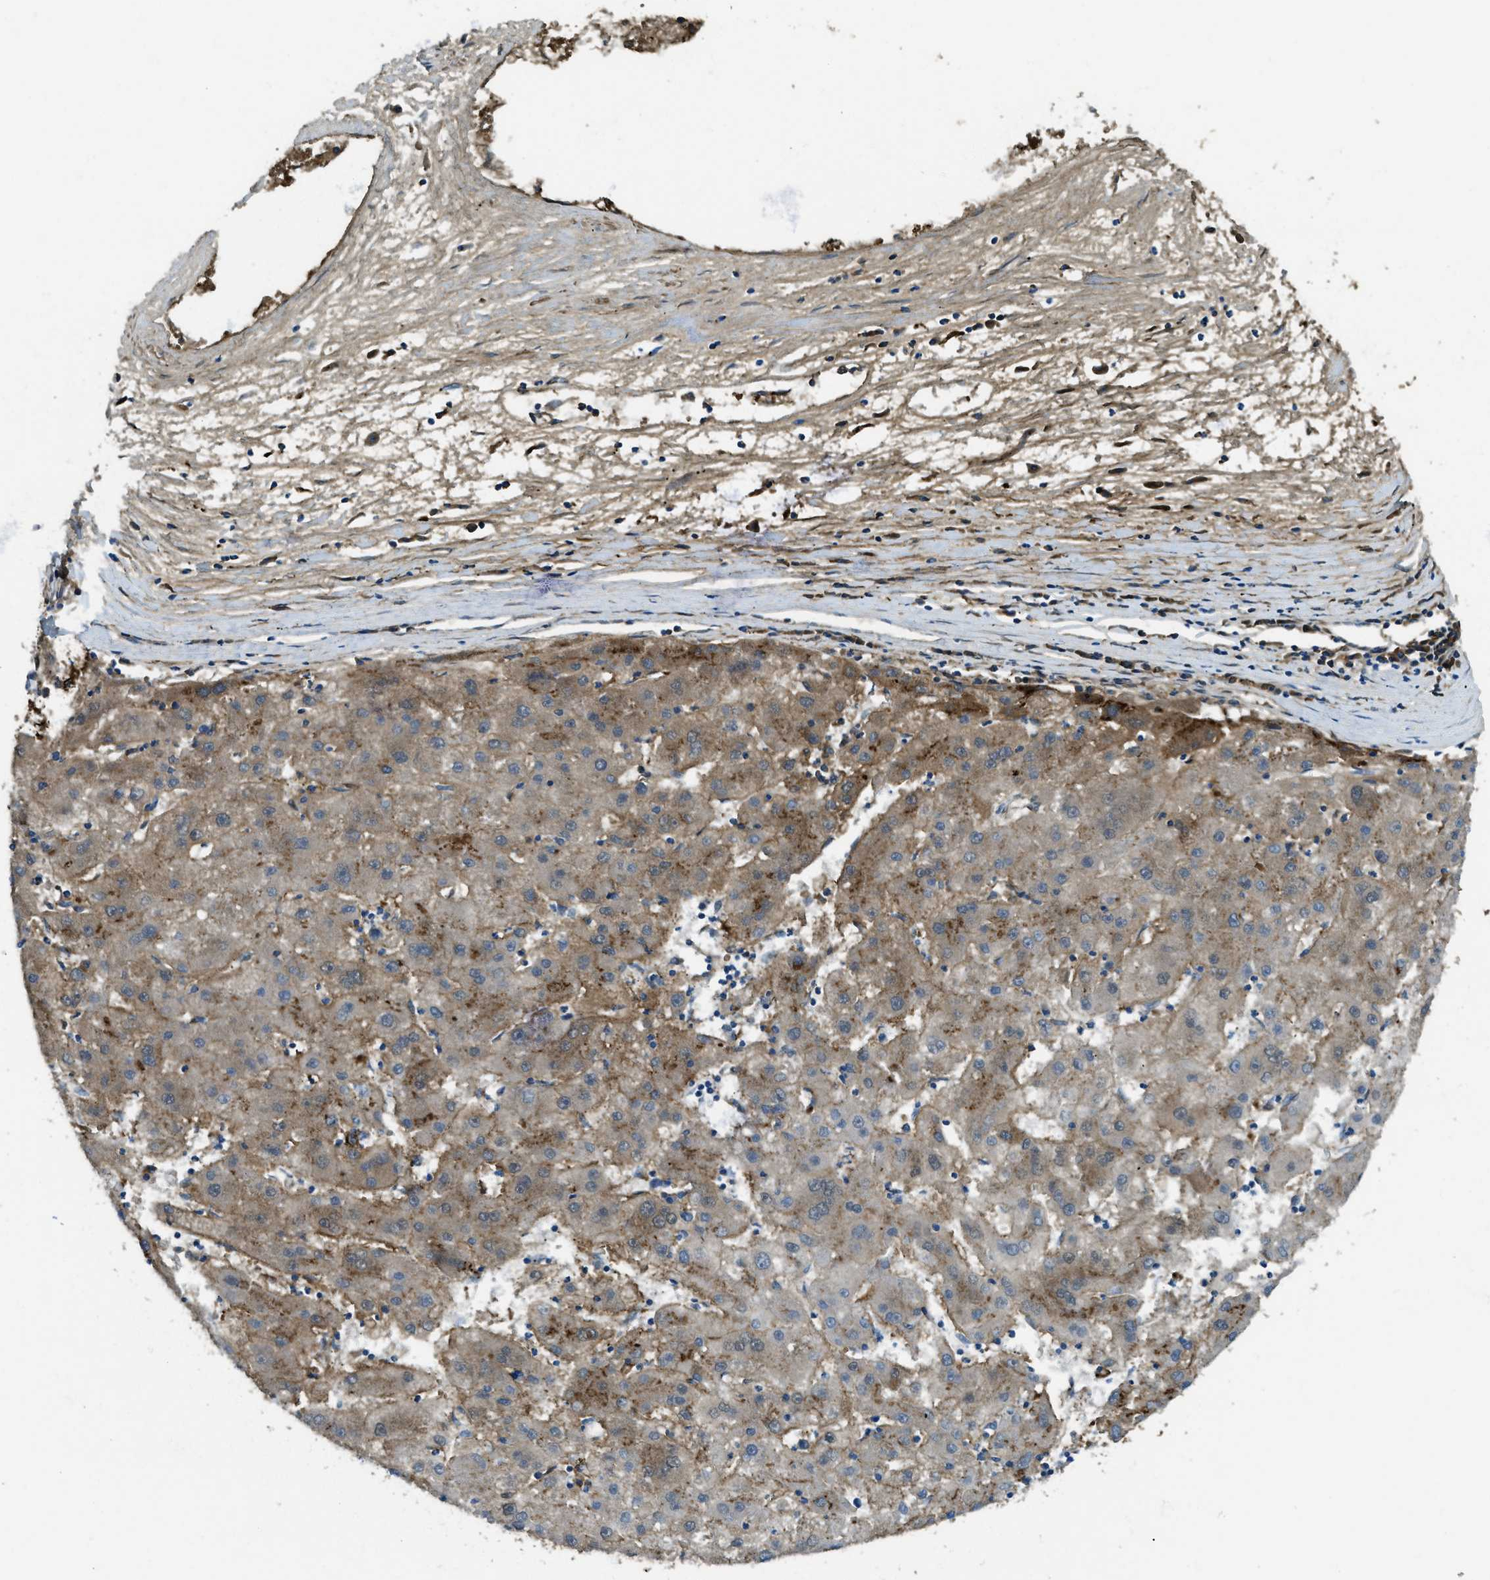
{"staining": {"intensity": "weak", "quantity": "25%-75%", "location": "cytoplasmic/membranous"}, "tissue": "liver cancer", "cell_type": "Tumor cells", "image_type": "cancer", "snomed": [{"axis": "morphology", "description": "Carcinoma, Hepatocellular, NOS"}, {"axis": "topography", "description": "Liver"}], "caption": "Immunohistochemical staining of human liver cancer exhibits low levels of weak cytoplasmic/membranous protein expression in approximately 25%-75% of tumor cells.", "gene": "TRIM59", "patient": {"sex": "male", "age": 72}}